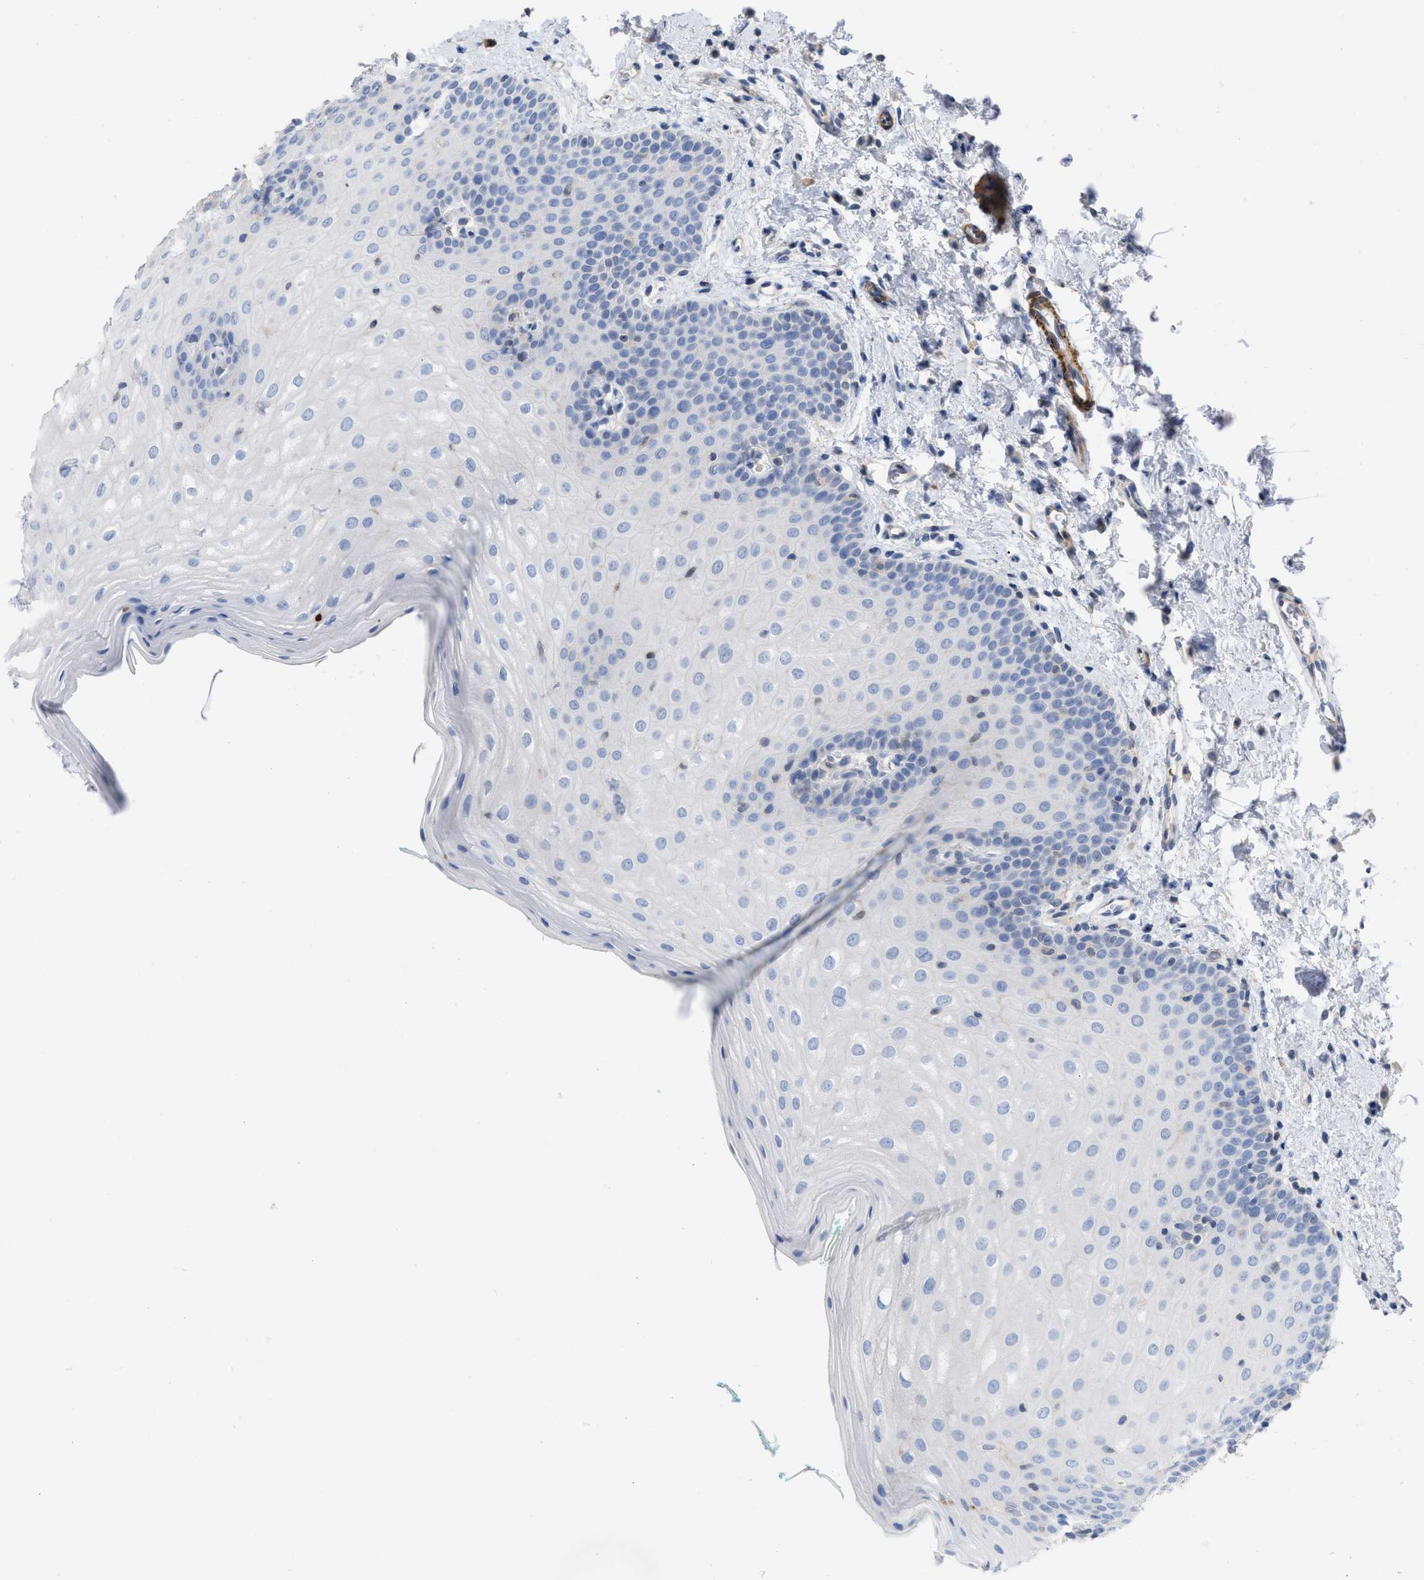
{"staining": {"intensity": "negative", "quantity": "none", "location": "none"}, "tissue": "oral mucosa", "cell_type": "Squamous epithelial cells", "image_type": "normal", "snomed": [{"axis": "morphology", "description": "Normal tissue, NOS"}, {"axis": "topography", "description": "Skin"}, {"axis": "topography", "description": "Oral tissue"}], "caption": "An IHC image of normal oral mucosa is shown. There is no staining in squamous epithelial cells of oral mucosa. The staining was performed using DAB (3,3'-diaminobenzidine) to visualize the protein expression in brown, while the nuclei were stained in blue with hematoxylin (Magnification: 20x).", "gene": "PRMT2", "patient": {"sex": "male", "age": 84}}